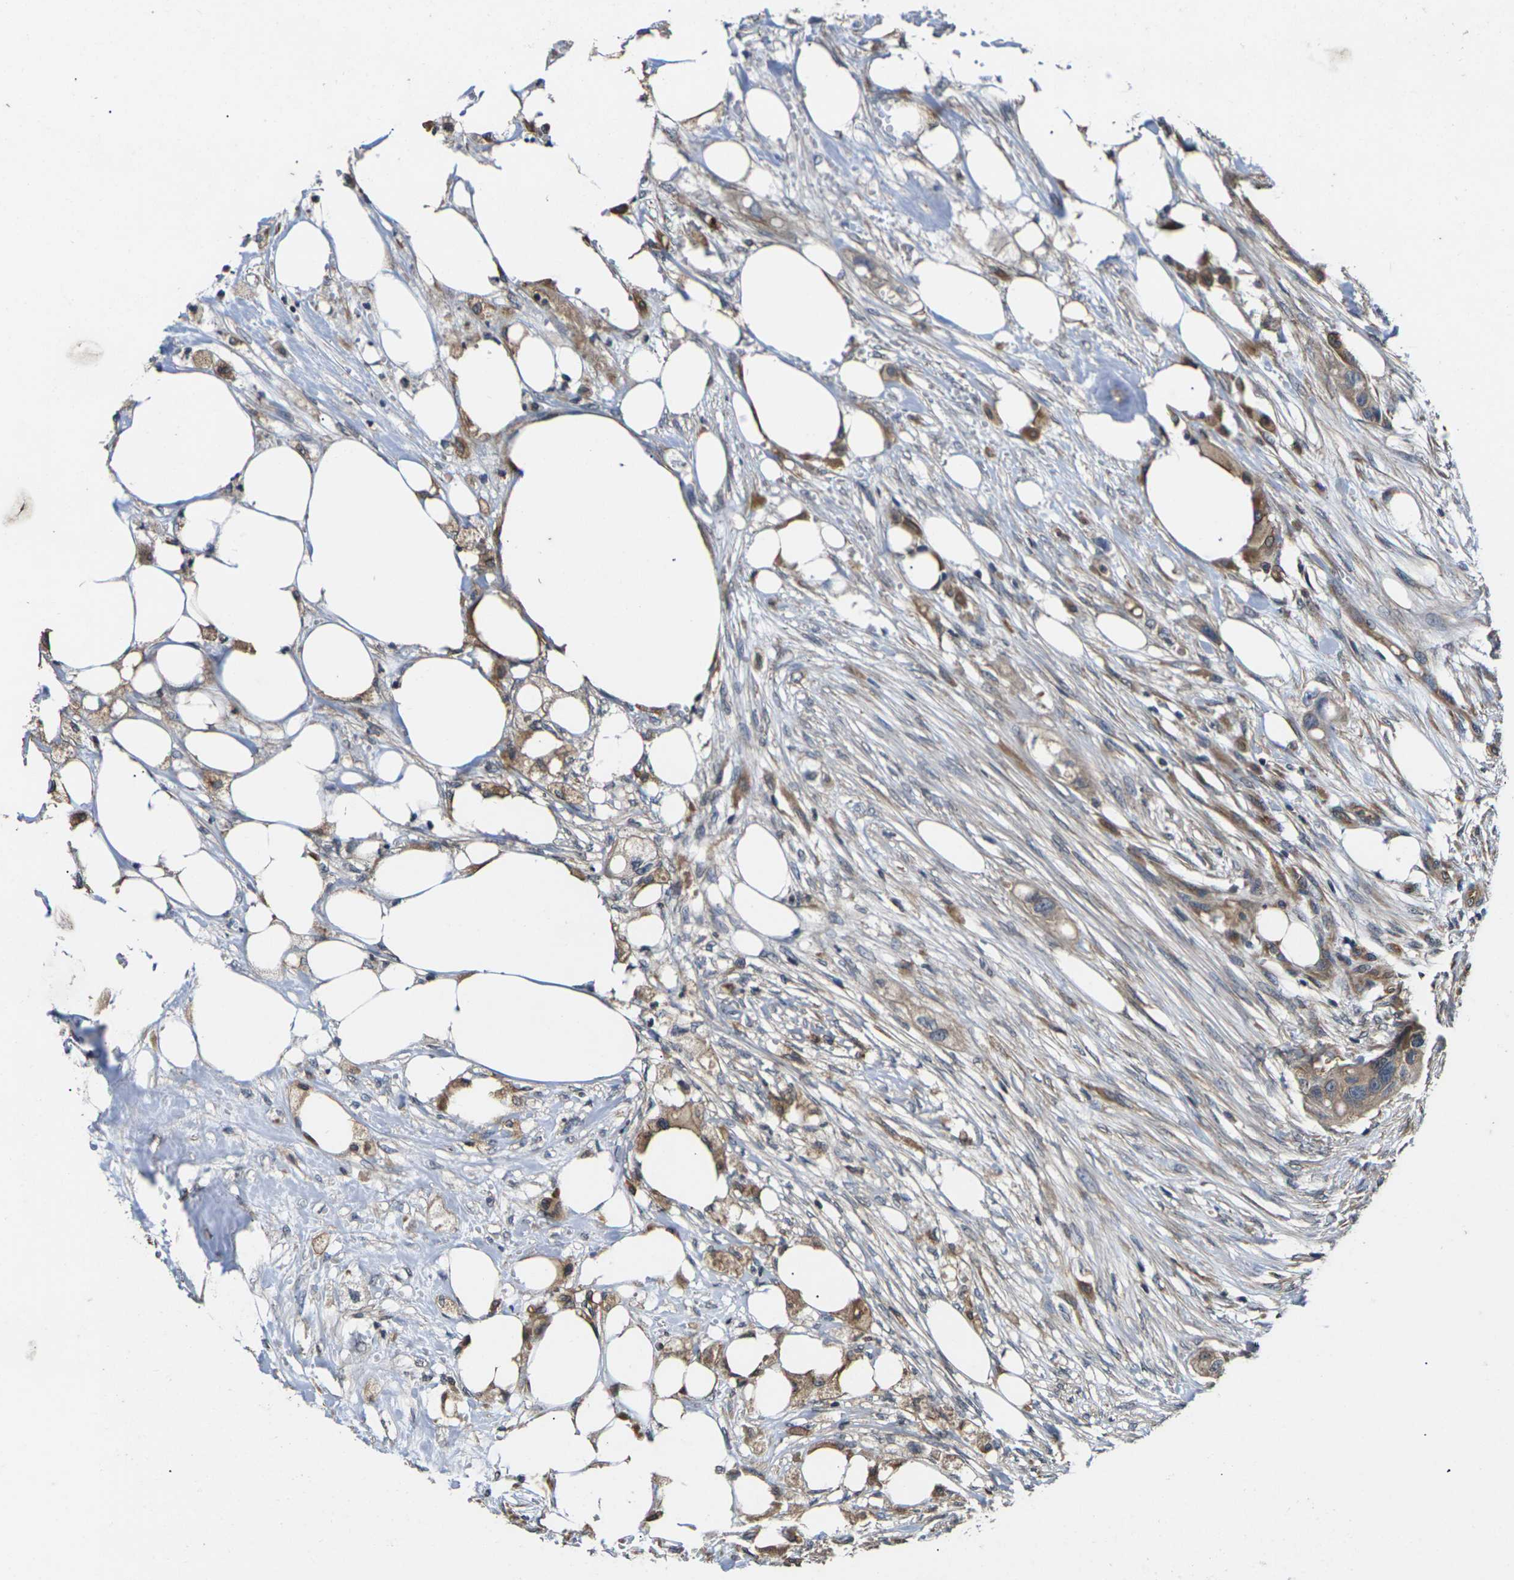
{"staining": {"intensity": "moderate", "quantity": ">75%", "location": "cytoplasmic/membranous"}, "tissue": "colorectal cancer", "cell_type": "Tumor cells", "image_type": "cancer", "snomed": [{"axis": "morphology", "description": "Adenocarcinoma, NOS"}, {"axis": "topography", "description": "Colon"}], "caption": "Colorectal adenocarcinoma stained with a brown dye shows moderate cytoplasmic/membranous positive positivity in about >75% of tumor cells.", "gene": "DKK2", "patient": {"sex": "female", "age": 57}}